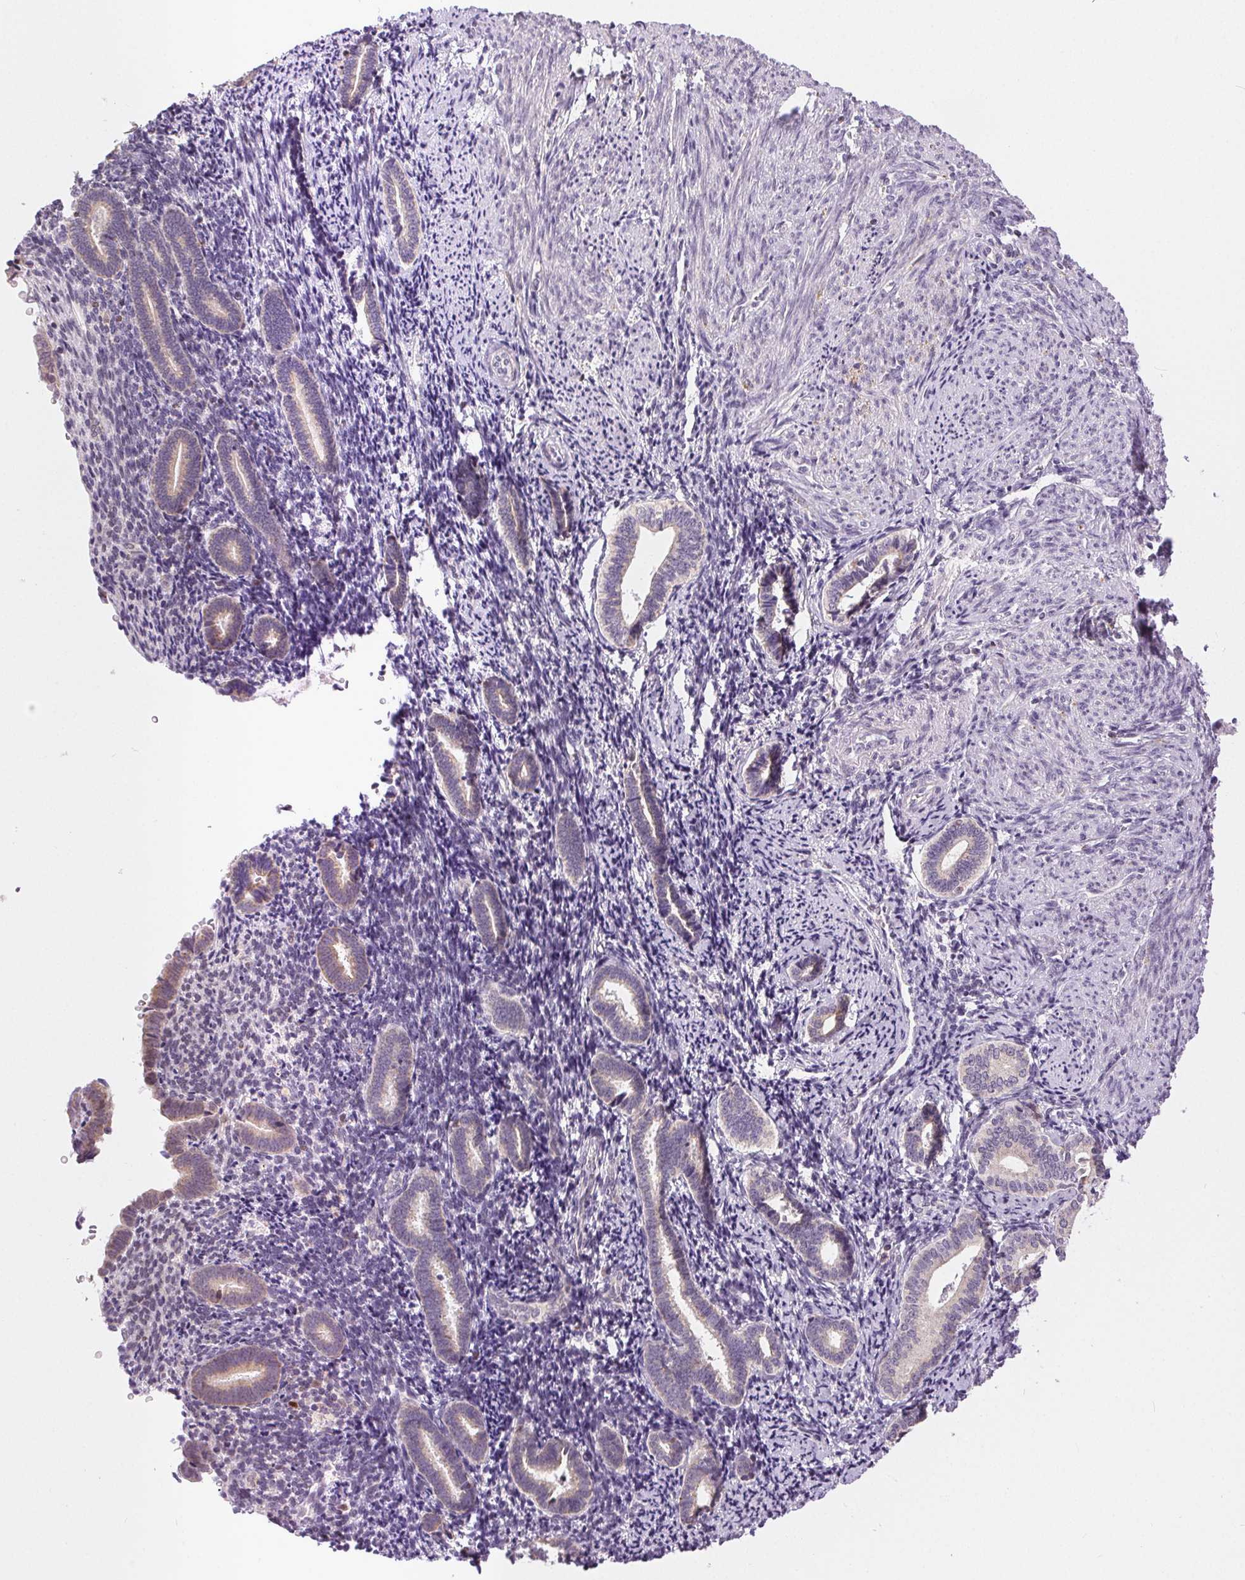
{"staining": {"intensity": "negative", "quantity": "none", "location": "none"}, "tissue": "endometrium", "cell_type": "Cells in endometrial stroma", "image_type": "normal", "snomed": [{"axis": "morphology", "description": "Normal tissue, NOS"}, {"axis": "topography", "description": "Endometrium"}], "caption": "IHC micrograph of unremarkable human endometrium stained for a protein (brown), which exhibits no staining in cells in endometrial stroma. The staining is performed using DAB (3,3'-diaminobenzidine) brown chromogen with nuclei counter-stained in using hematoxylin.", "gene": "POU2F2", "patient": {"sex": "female", "age": 57}}